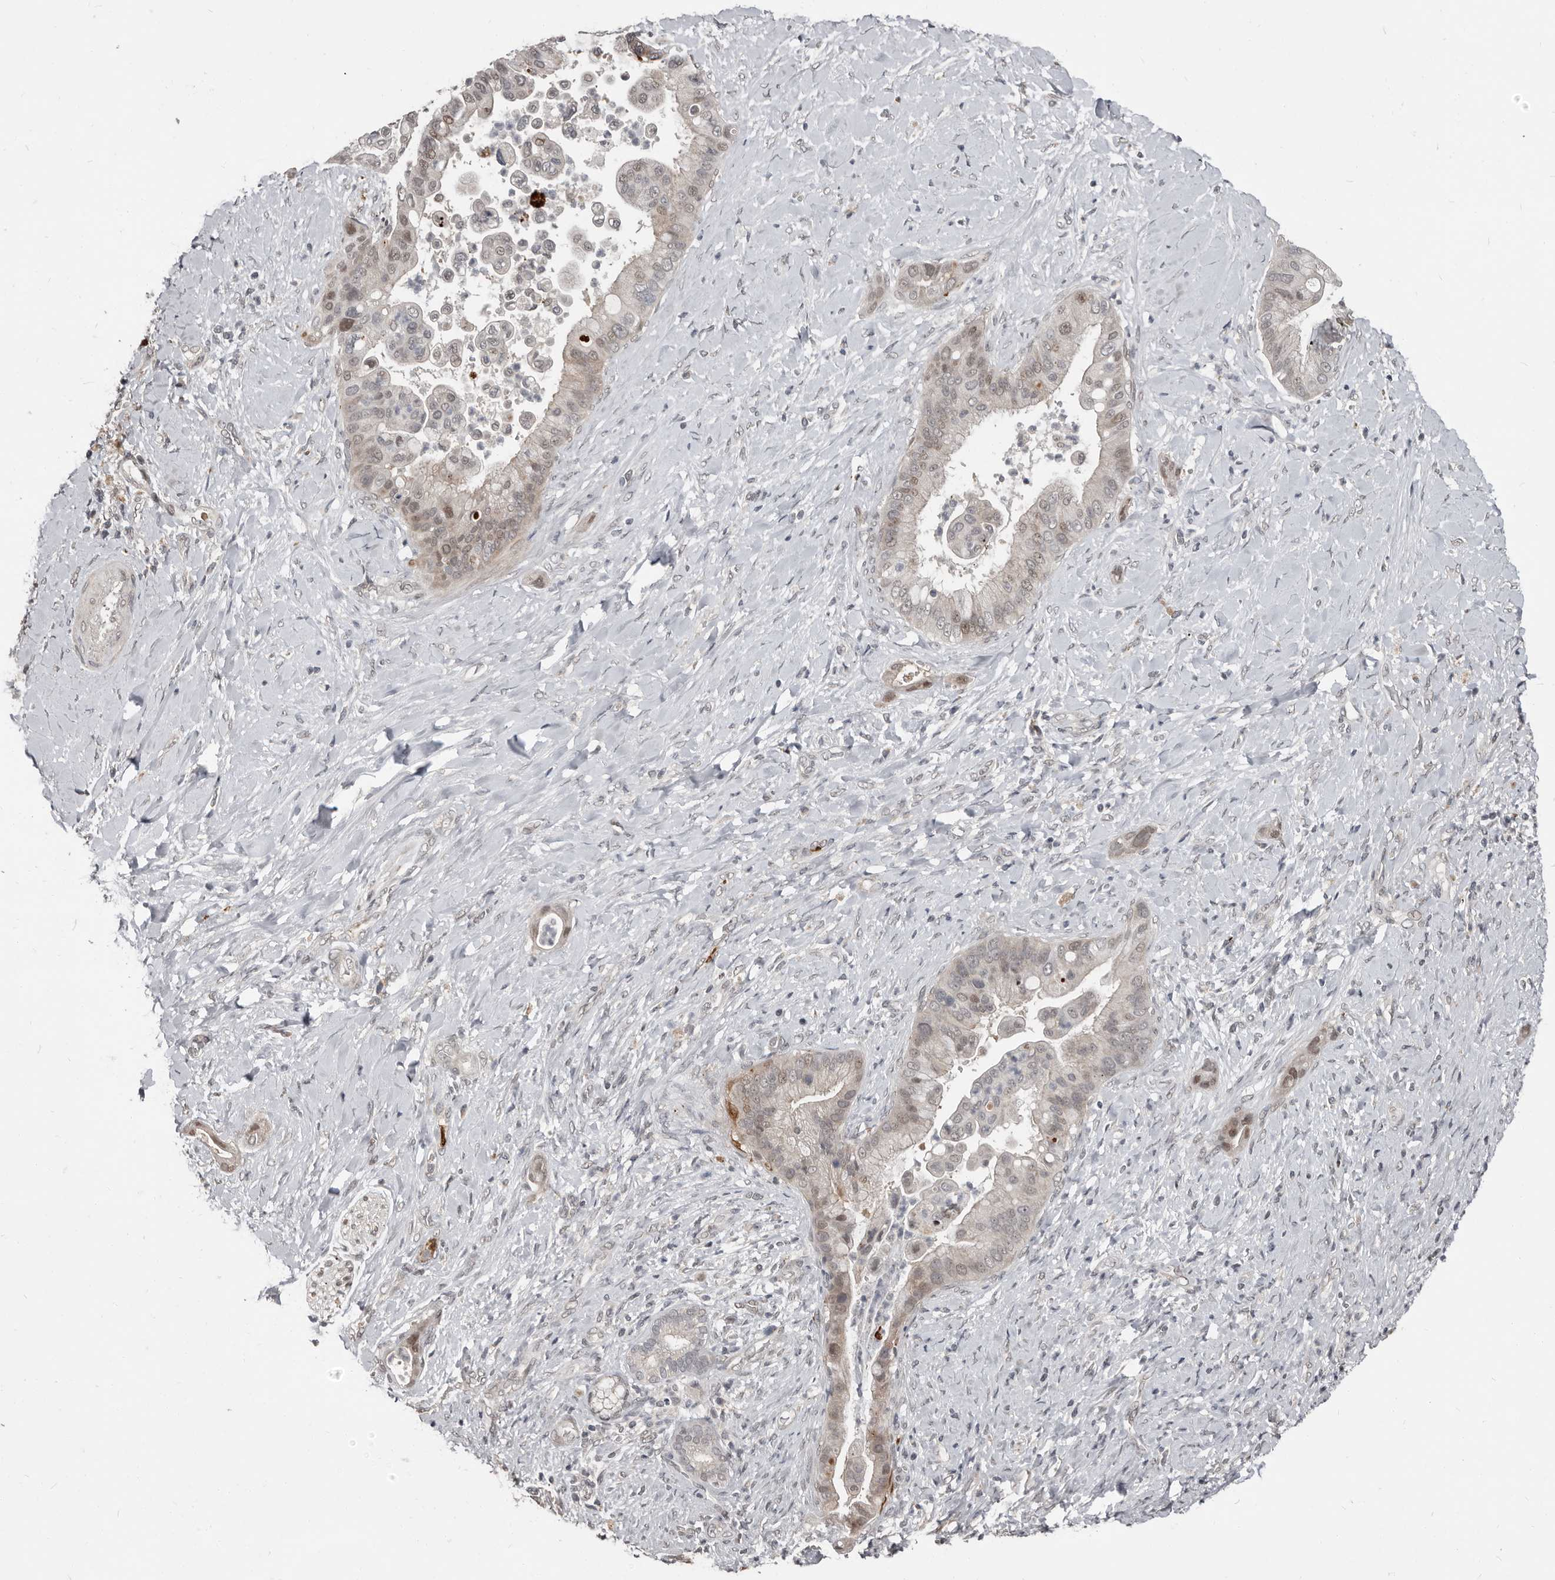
{"staining": {"intensity": "weak", "quantity": "<25%", "location": "cytoplasmic/membranous,nuclear"}, "tissue": "liver cancer", "cell_type": "Tumor cells", "image_type": "cancer", "snomed": [{"axis": "morphology", "description": "Cholangiocarcinoma"}, {"axis": "topography", "description": "Liver"}], "caption": "Tumor cells show no significant protein expression in liver cancer.", "gene": "APOL6", "patient": {"sex": "female", "age": 54}}